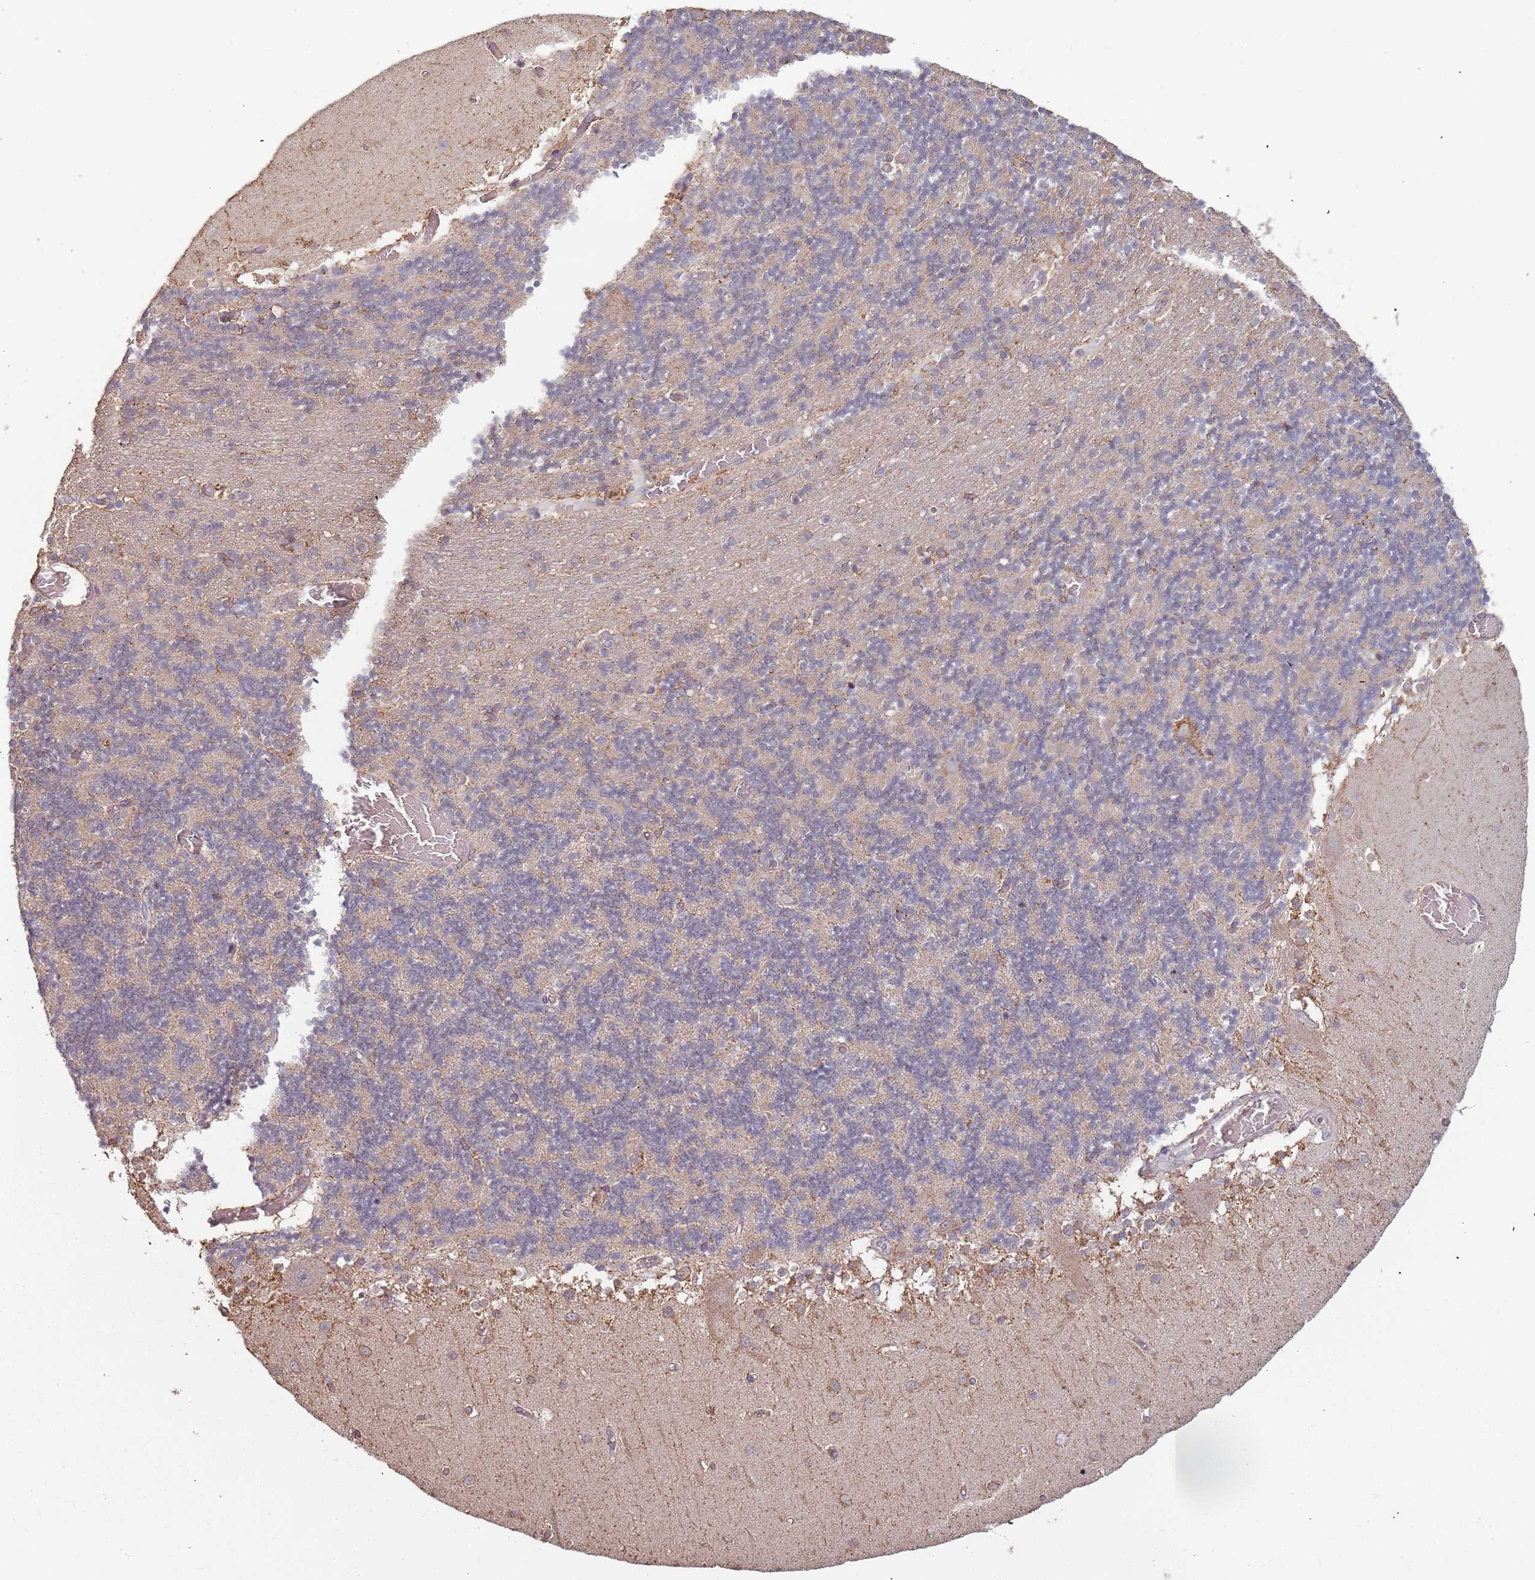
{"staining": {"intensity": "weak", "quantity": "25%-75%", "location": "cytoplasmic/membranous"}, "tissue": "cerebellum", "cell_type": "Cells in granular layer", "image_type": "normal", "snomed": [{"axis": "morphology", "description": "Normal tissue, NOS"}, {"axis": "topography", "description": "Cerebellum"}], "caption": "An image showing weak cytoplasmic/membranous staining in about 25%-75% of cells in granular layer in benign cerebellum, as visualized by brown immunohistochemical staining.", "gene": "ATOSB", "patient": {"sex": "female", "age": 28}}